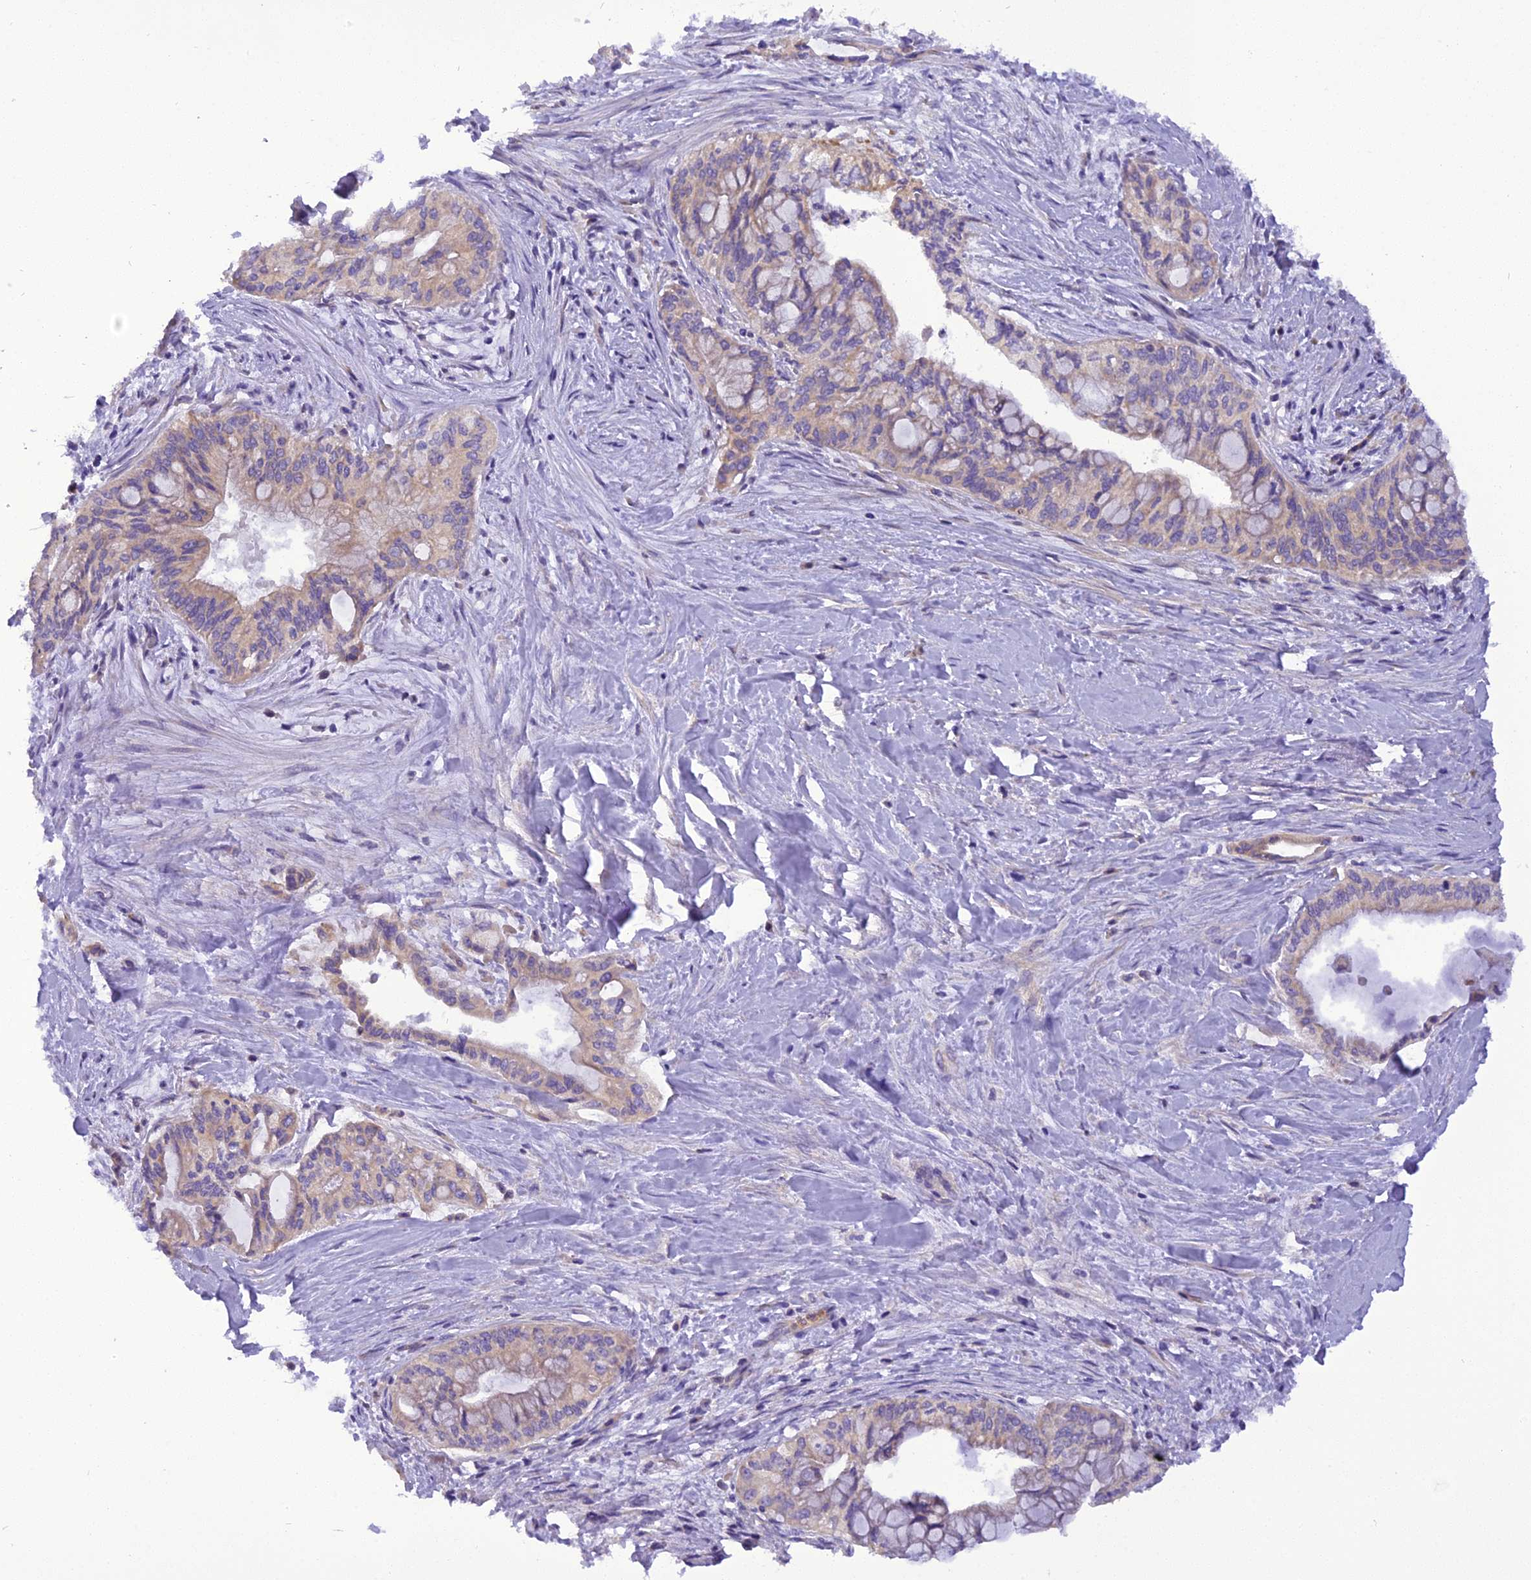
{"staining": {"intensity": "weak", "quantity": "<25%", "location": "cytoplasmic/membranous"}, "tissue": "pancreatic cancer", "cell_type": "Tumor cells", "image_type": "cancer", "snomed": [{"axis": "morphology", "description": "Adenocarcinoma, NOS"}, {"axis": "topography", "description": "Pancreas"}], "caption": "This is an immunohistochemistry photomicrograph of human pancreatic cancer. There is no staining in tumor cells.", "gene": "TRIM3", "patient": {"sex": "male", "age": 46}}